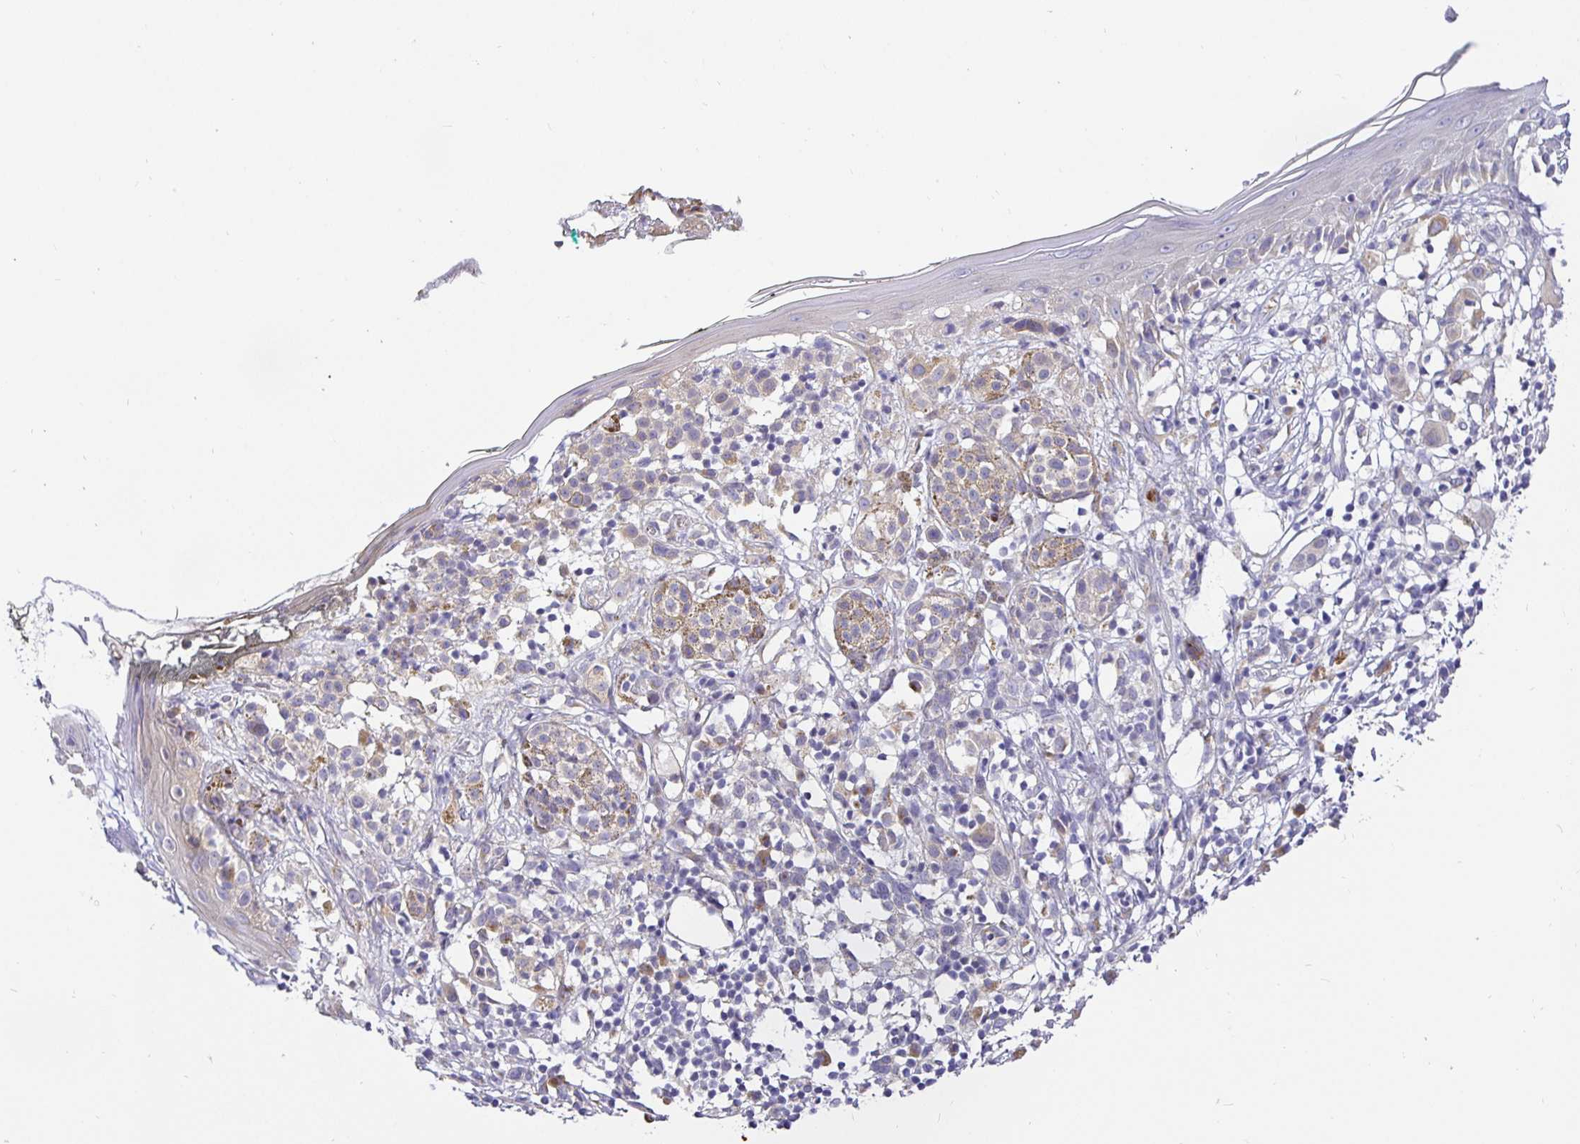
{"staining": {"intensity": "weak", "quantity": "25%-75%", "location": "cytoplasmic/membranous"}, "tissue": "skin", "cell_type": "Fibroblasts", "image_type": "normal", "snomed": [{"axis": "morphology", "description": "Normal tissue, NOS"}, {"axis": "topography", "description": "Skin"}], "caption": "DAB (3,3'-diaminobenzidine) immunohistochemical staining of benign skin reveals weak cytoplasmic/membranous protein positivity in about 25%-75% of fibroblasts. Nuclei are stained in blue.", "gene": "OPALIN", "patient": {"sex": "female", "age": 34}}